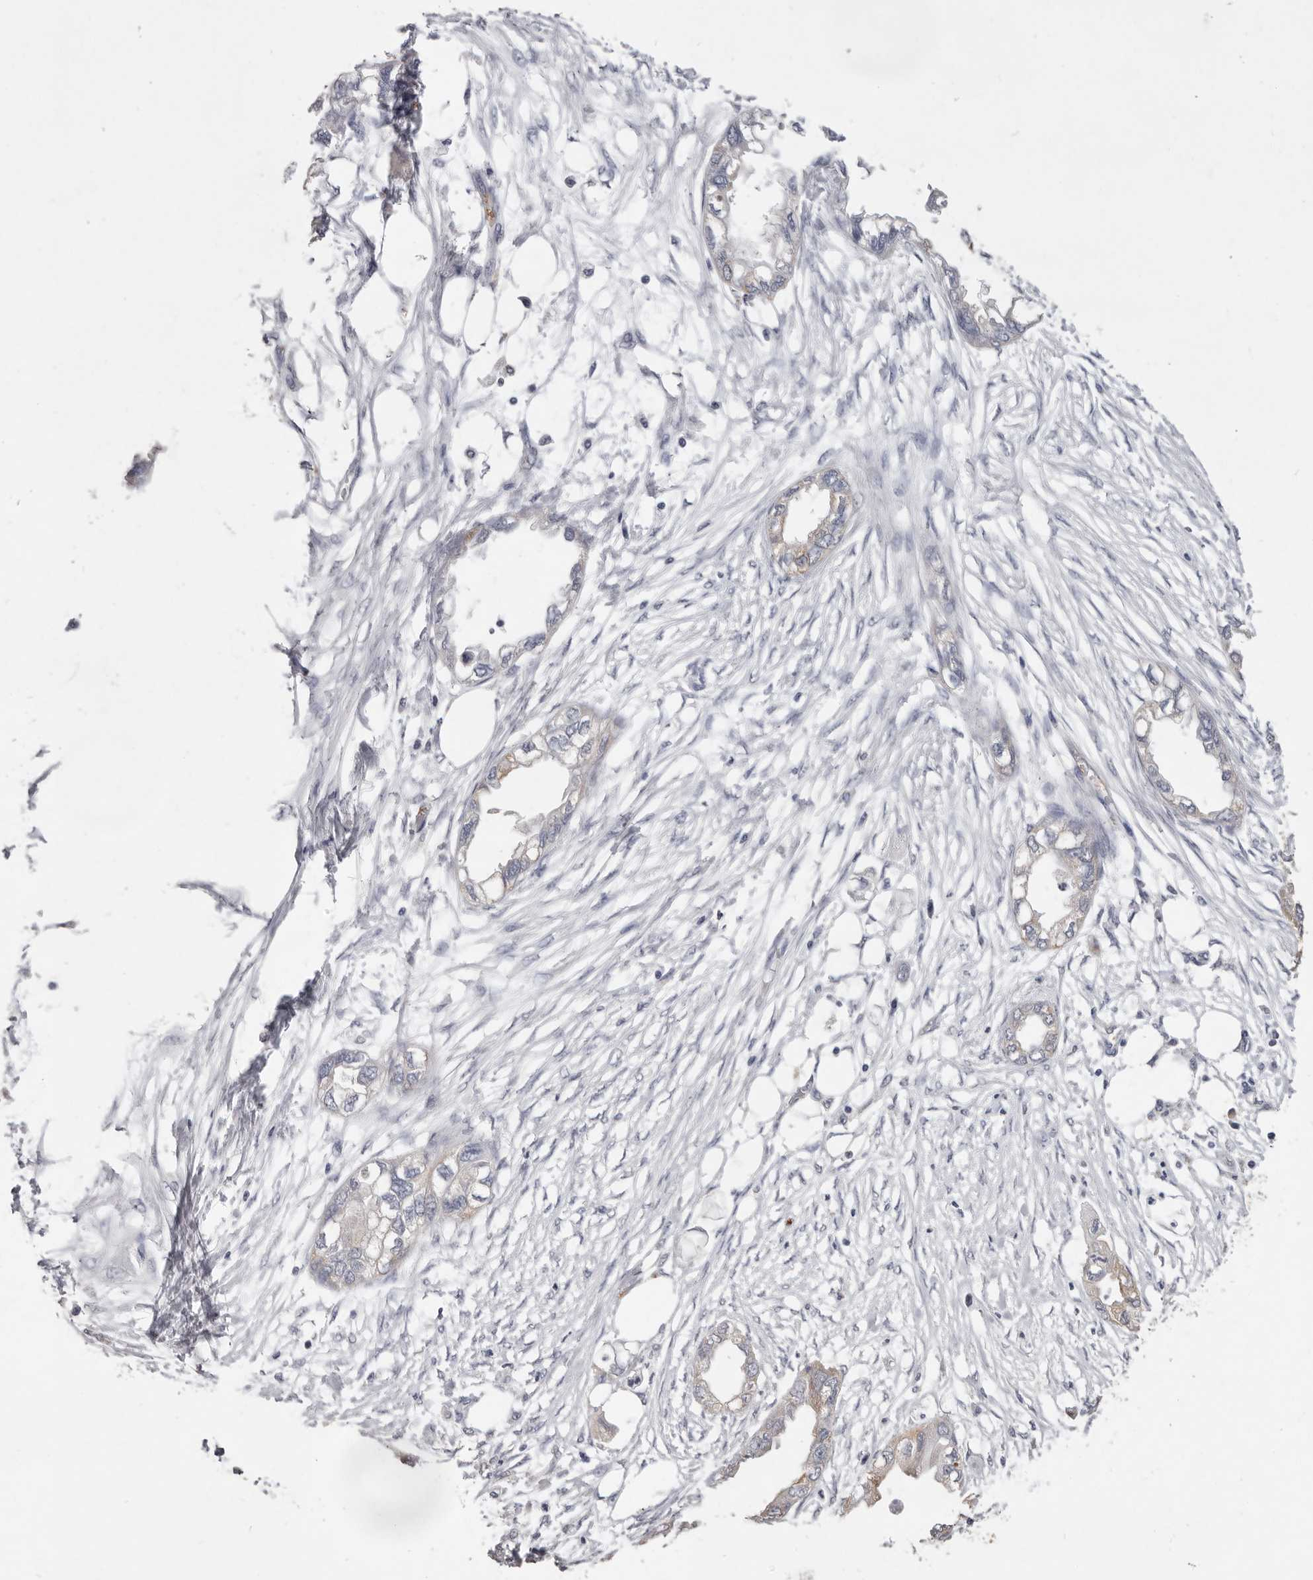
{"staining": {"intensity": "weak", "quantity": "<25%", "location": "cytoplasmic/membranous"}, "tissue": "endometrial cancer", "cell_type": "Tumor cells", "image_type": "cancer", "snomed": [{"axis": "morphology", "description": "Adenocarcinoma, NOS"}, {"axis": "morphology", "description": "Adenocarcinoma, metastatic, NOS"}, {"axis": "topography", "description": "Adipose tissue"}, {"axis": "topography", "description": "Endometrium"}], "caption": "This micrograph is of endometrial metastatic adenocarcinoma stained with immunohistochemistry (IHC) to label a protein in brown with the nuclei are counter-stained blue. There is no positivity in tumor cells.", "gene": "ZYG11B", "patient": {"sex": "female", "age": 67}}